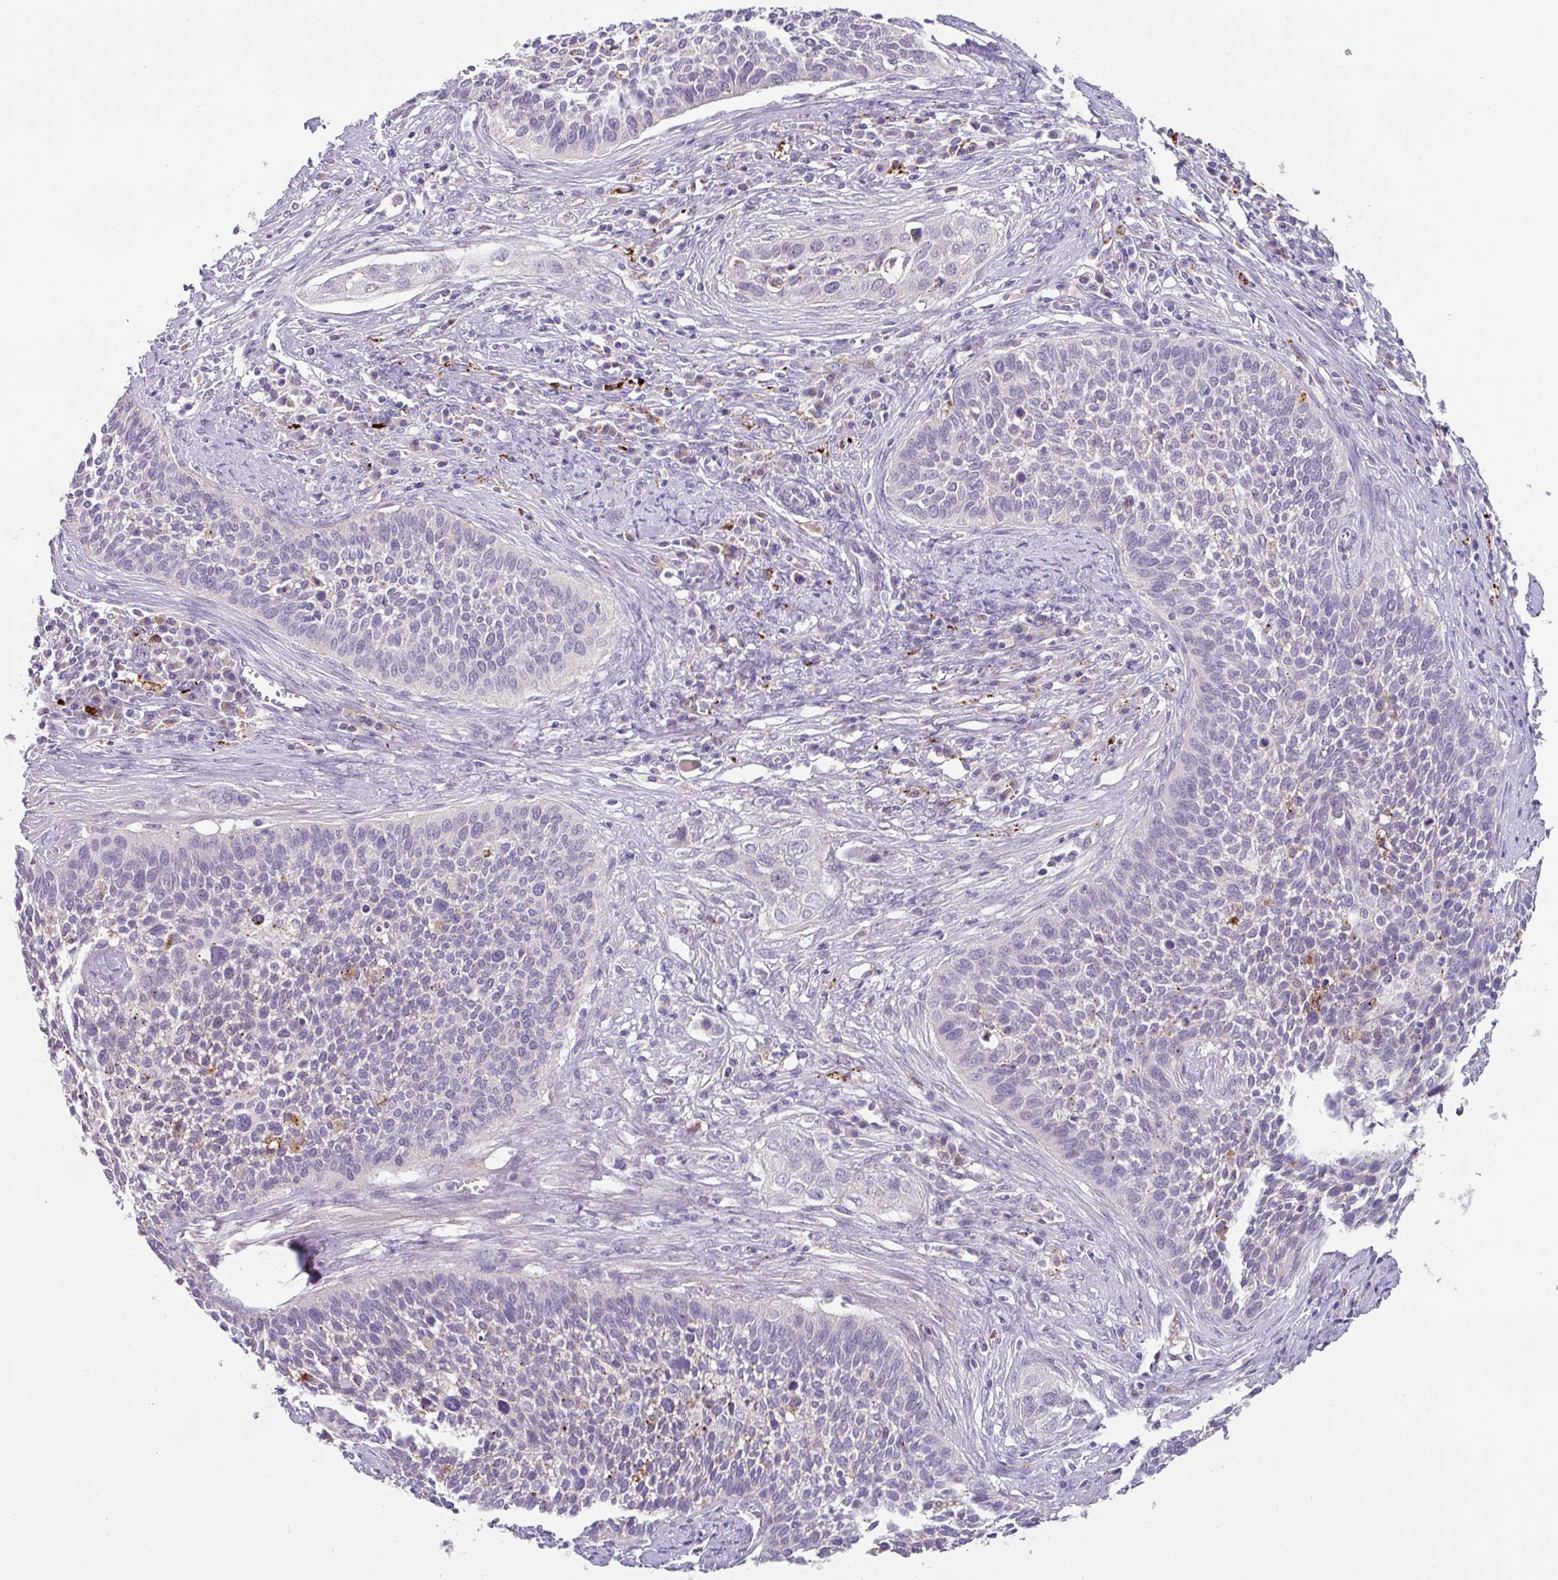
{"staining": {"intensity": "negative", "quantity": "none", "location": "none"}, "tissue": "cervical cancer", "cell_type": "Tumor cells", "image_type": "cancer", "snomed": [{"axis": "morphology", "description": "Squamous cell carcinoma, NOS"}, {"axis": "topography", "description": "Cervix"}], "caption": "Cervical cancer (squamous cell carcinoma) stained for a protein using immunohistochemistry reveals no staining tumor cells.", "gene": "PLEKHH3", "patient": {"sex": "female", "age": 34}}